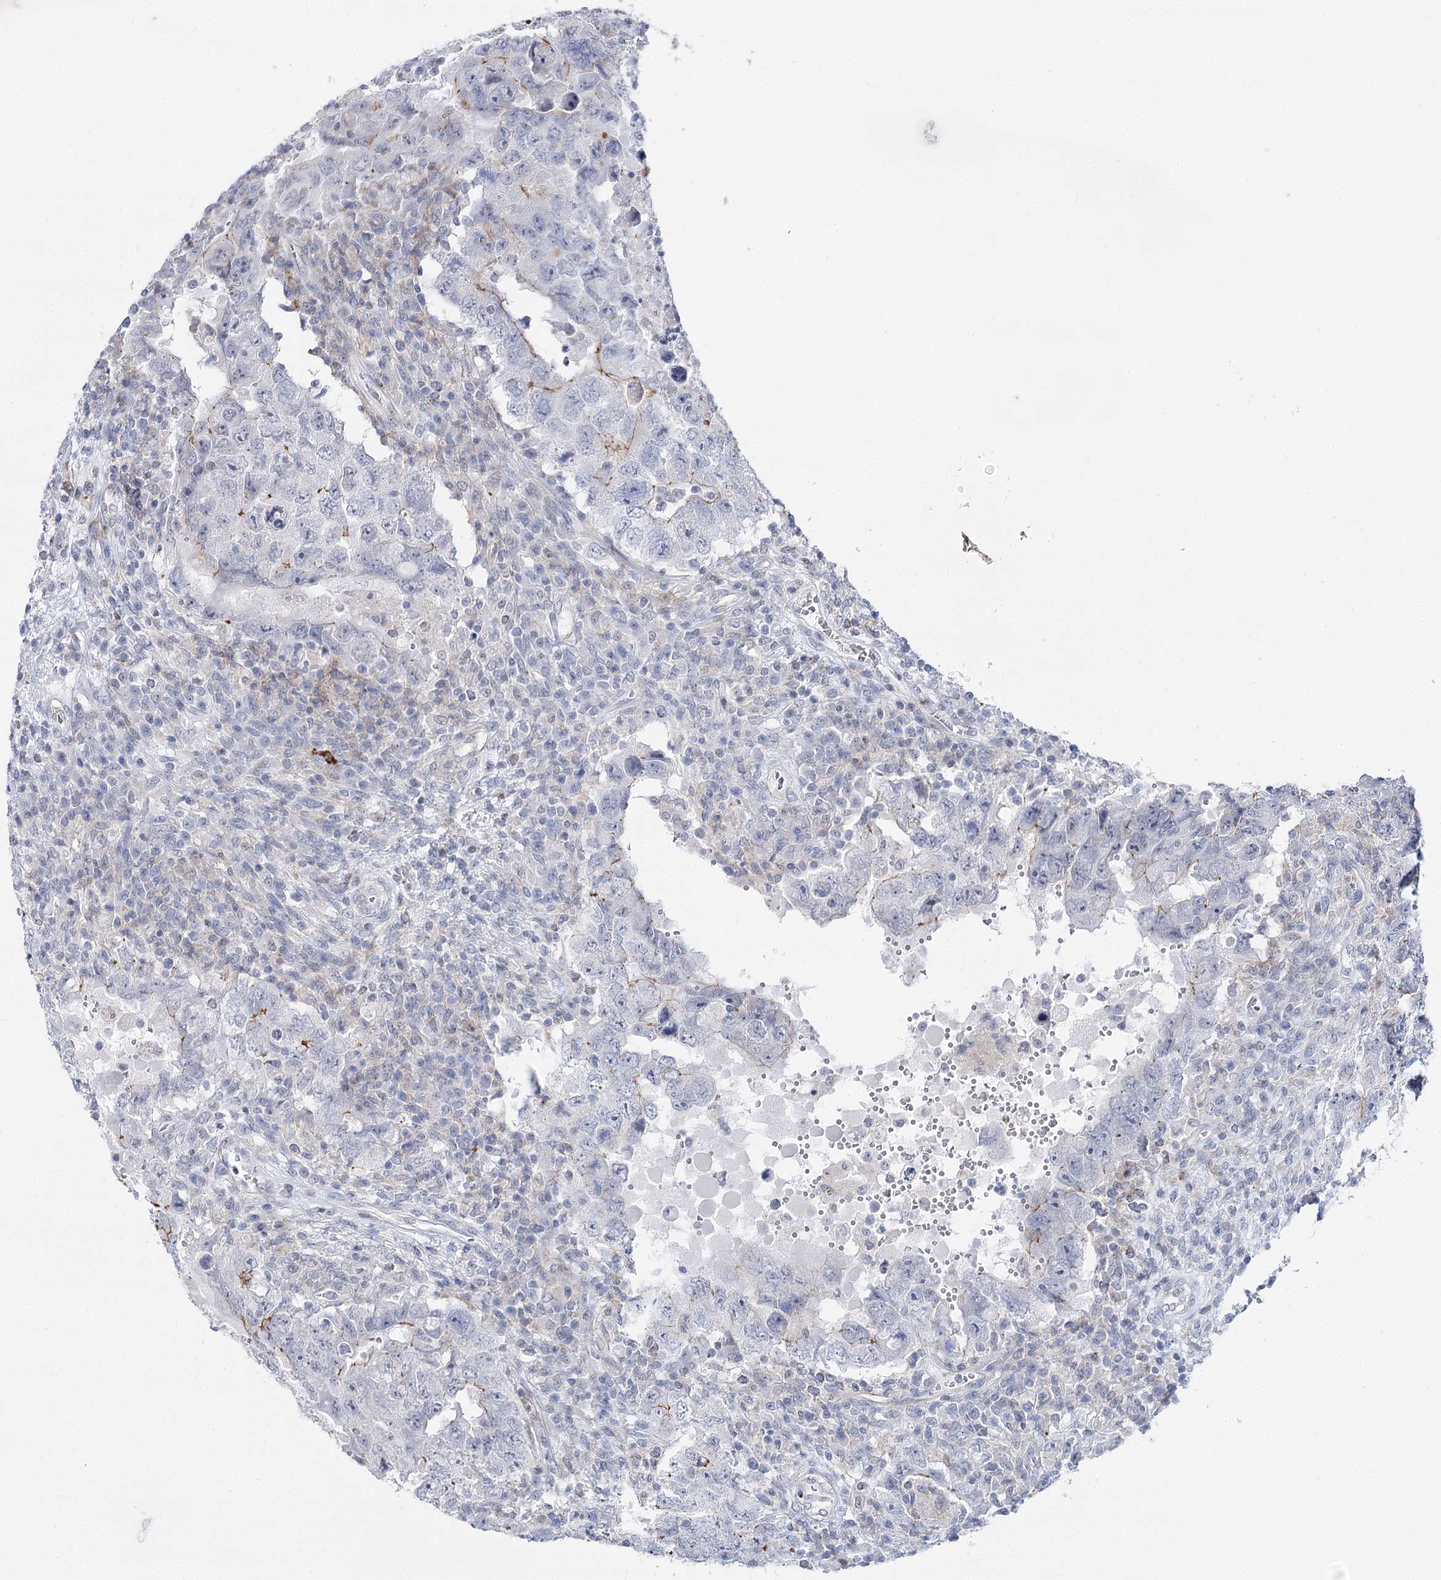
{"staining": {"intensity": "negative", "quantity": "none", "location": "none"}, "tissue": "testis cancer", "cell_type": "Tumor cells", "image_type": "cancer", "snomed": [{"axis": "morphology", "description": "Carcinoma, Embryonal, NOS"}, {"axis": "topography", "description": "Testis"}], "caption": "This photomicrograph is of testis cancer stained with immunohistochemistry (IHC) to label a protein in brown with the nuclei are counter-stained blue. There is no staining in tumor cells.", "gene": "AGXT2", "patient": {"sex": "male", "age": 26}}